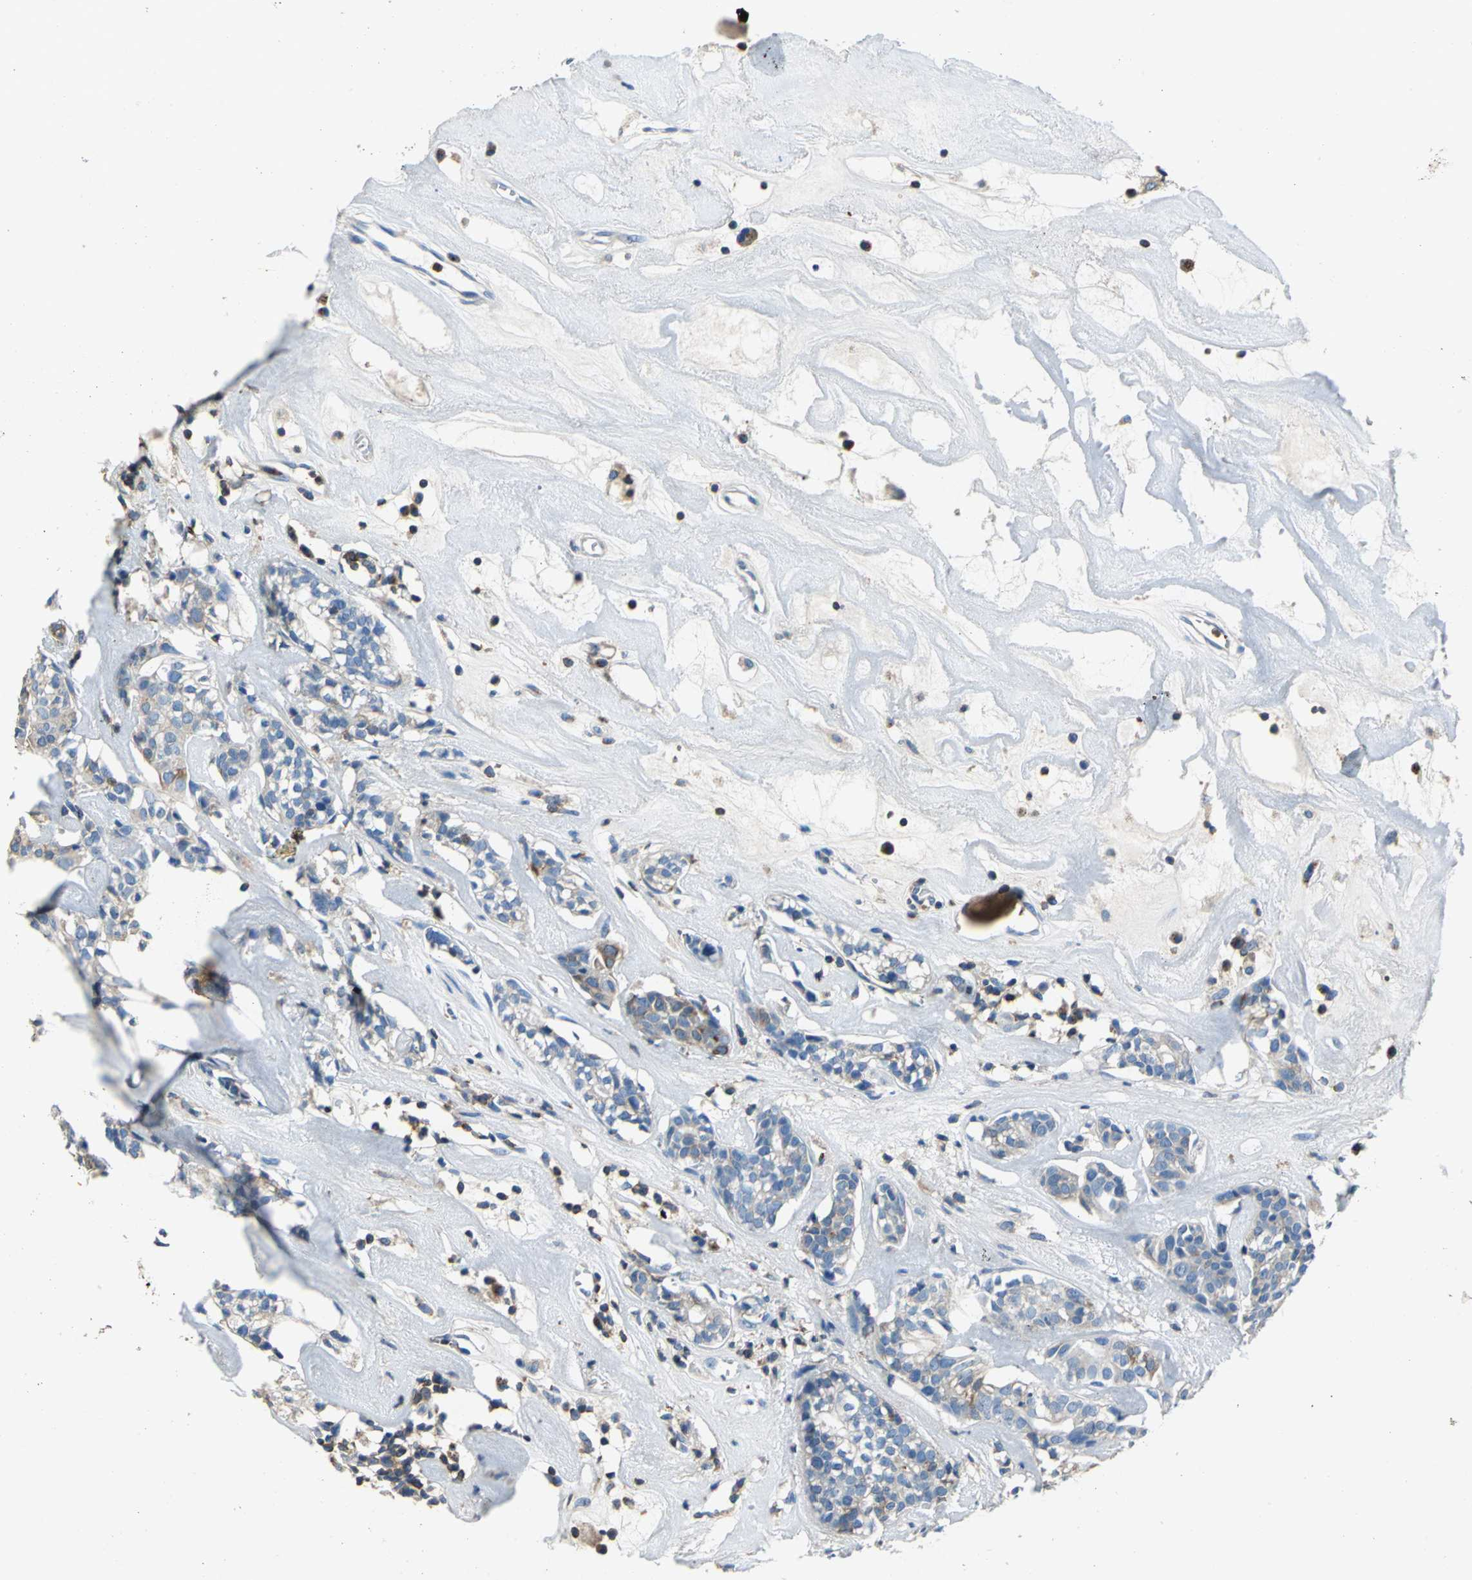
{"staining": {"intensity": "moderate", "quantity": "25%-75%", "location": "cytoplasmic/membranous"}, "tissue": "head and neck cancer", "cell_type": "Tumor cells", "image_type": "cancer", "snomed": [{"axis": "morphology", "description": "Adenocarcinoma, NOS"}, {"axis": "topography", "description": "Salivary gland"}, {"axis": "topography", "description": "Head-Neck"}], "caption": "Immunohistochemistry micrograph of head and neck cancer stained for a protein (brown), which demonstrates medium levels of moderate cytoplasmic/membranous staining in about 25%-75% of tumor cells.", "gene": "SEPTIN6", "patient": {"sex": "female", "age": 65}}